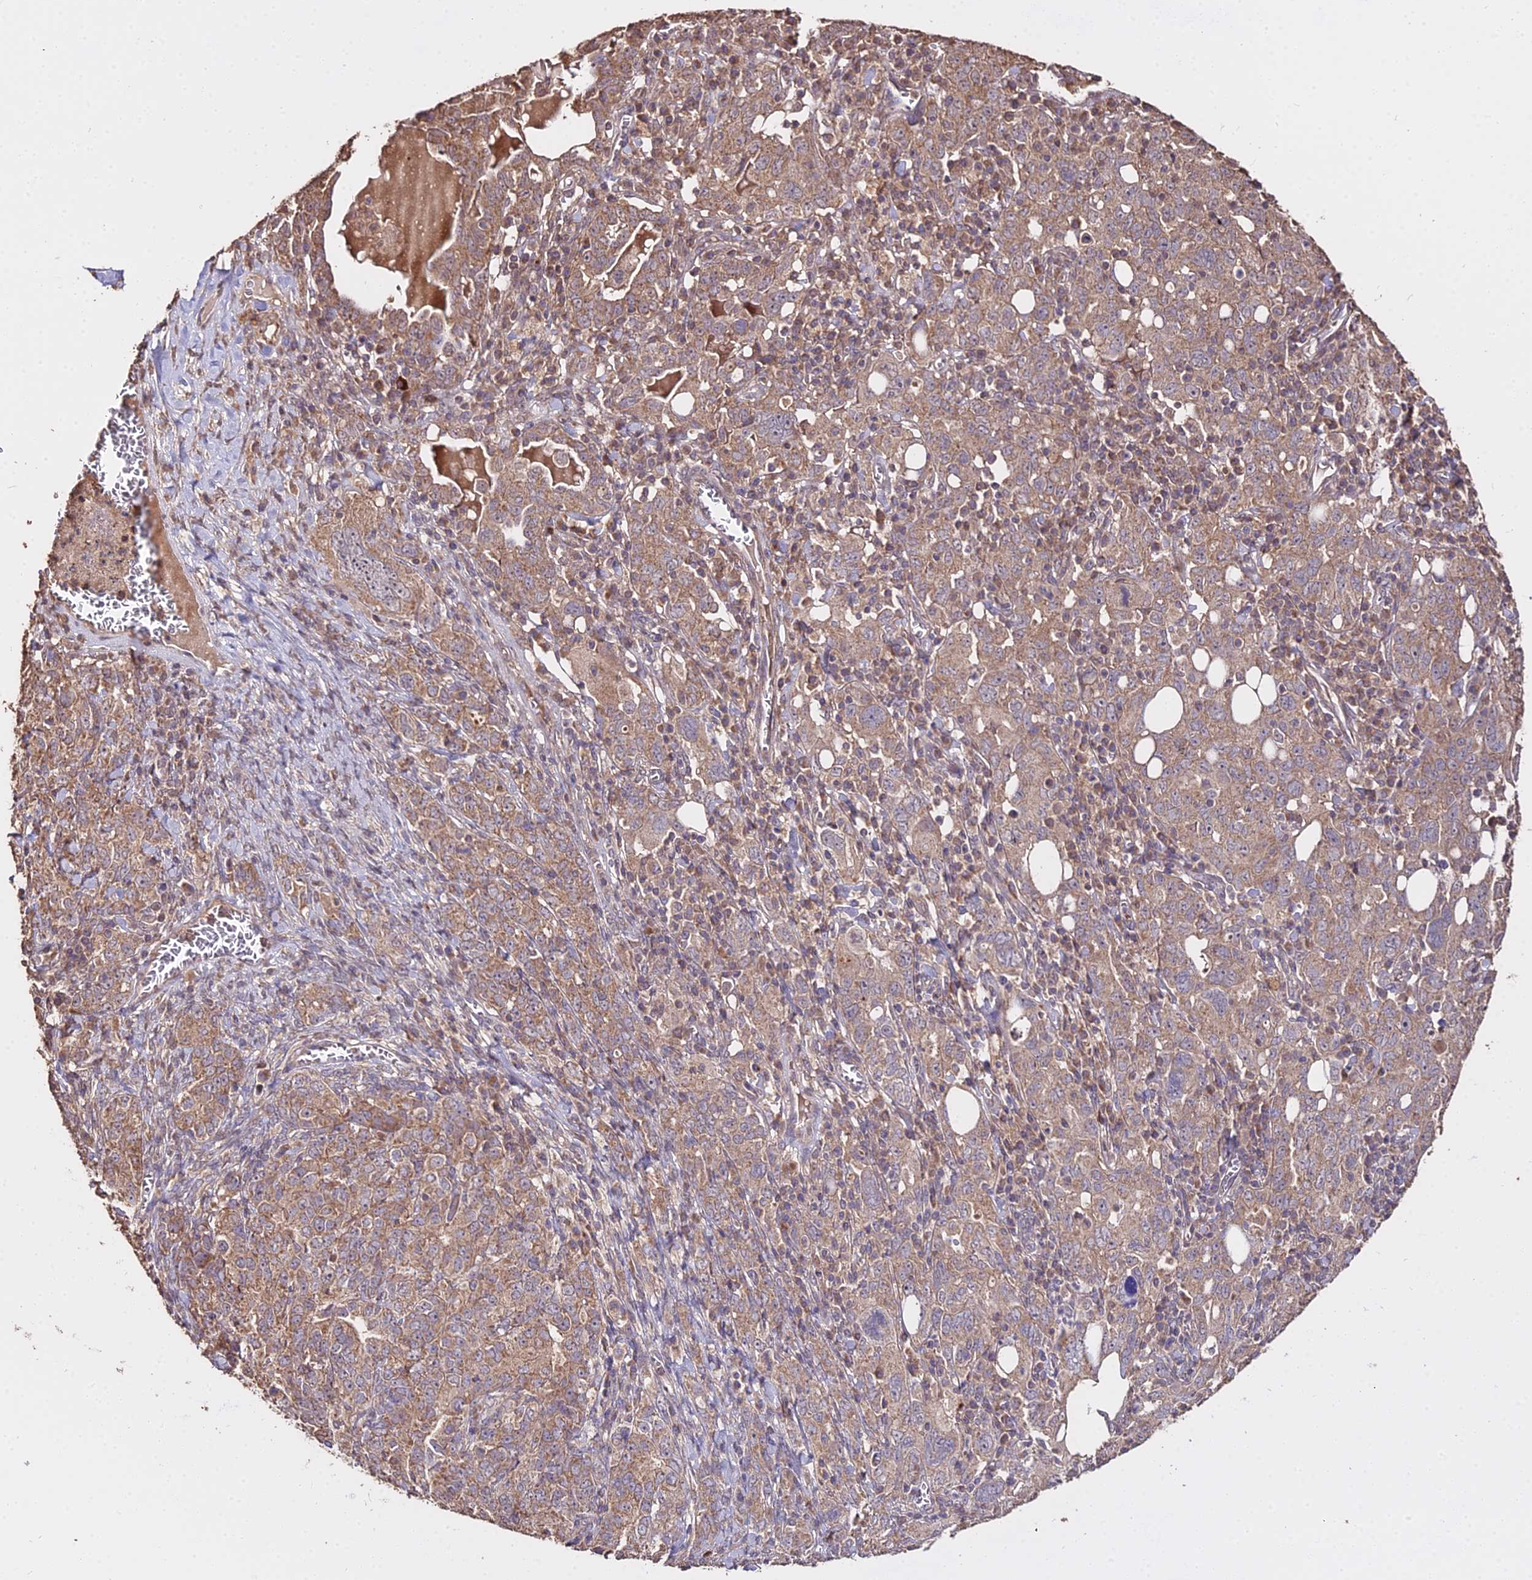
{"staining": {"intensity": "moderate", "quantity": ">75%", "location": "cytoplasmic/membranous"}, "tissue": "ovarian cancer", "cell_type": "Tumor cells", "image_type": "cancer", "snomed": [{"axis": "morphology", "description": "Carcinoma, endometroid"}, {"axis": "topography", "description": "Ovary"}], "caption": "Ovarian endometroid carcinoma stained for a protein (brown) shows moderate cytoplasmic/membranous positive positivity in approximately >75% of tumor cells.", "gene": "METTL13", "patient": {"sex": "female", "age": 62}}